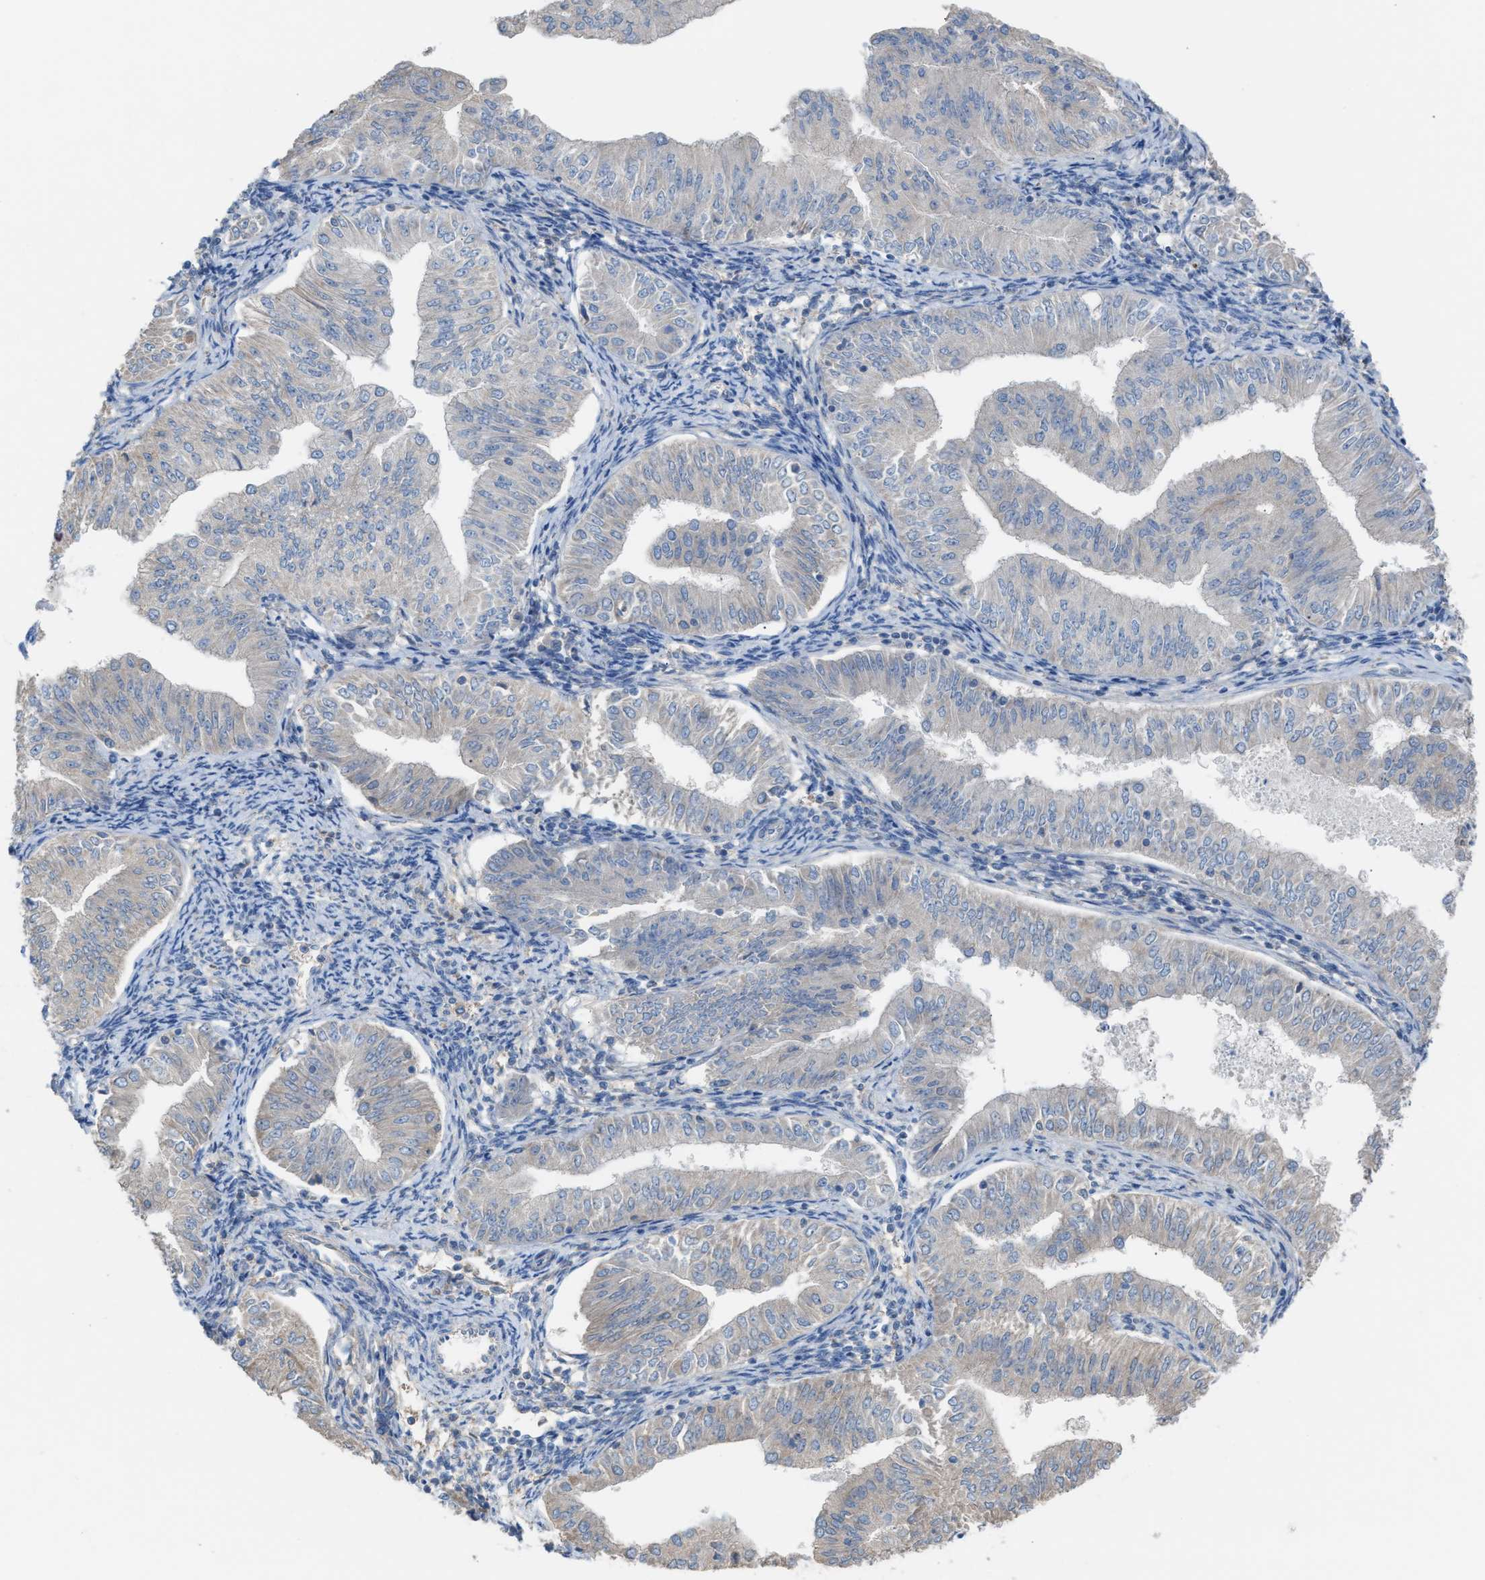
{"staining": {"intensity": "negative", "quantity": "none", "location": "none"}, "tissue": "endometrial cancer", "cell_type": "Tumor cells", "image_type": "cancer", "snomed": [{"axis": "morphology", "description": "Normal tissue, NOS"}, {"axis": "morphology", "description": "Adenocarcinoma, NOS"}, {"axis": "topography", "description": "Endometrium"}], "caption": "Immunohistochemical staining of human adenocarcinoma (endometrial) displays no significant positivity in tumor cells.", "gene": "NQO2", "patient": {"sex": "female", "age": 53}}